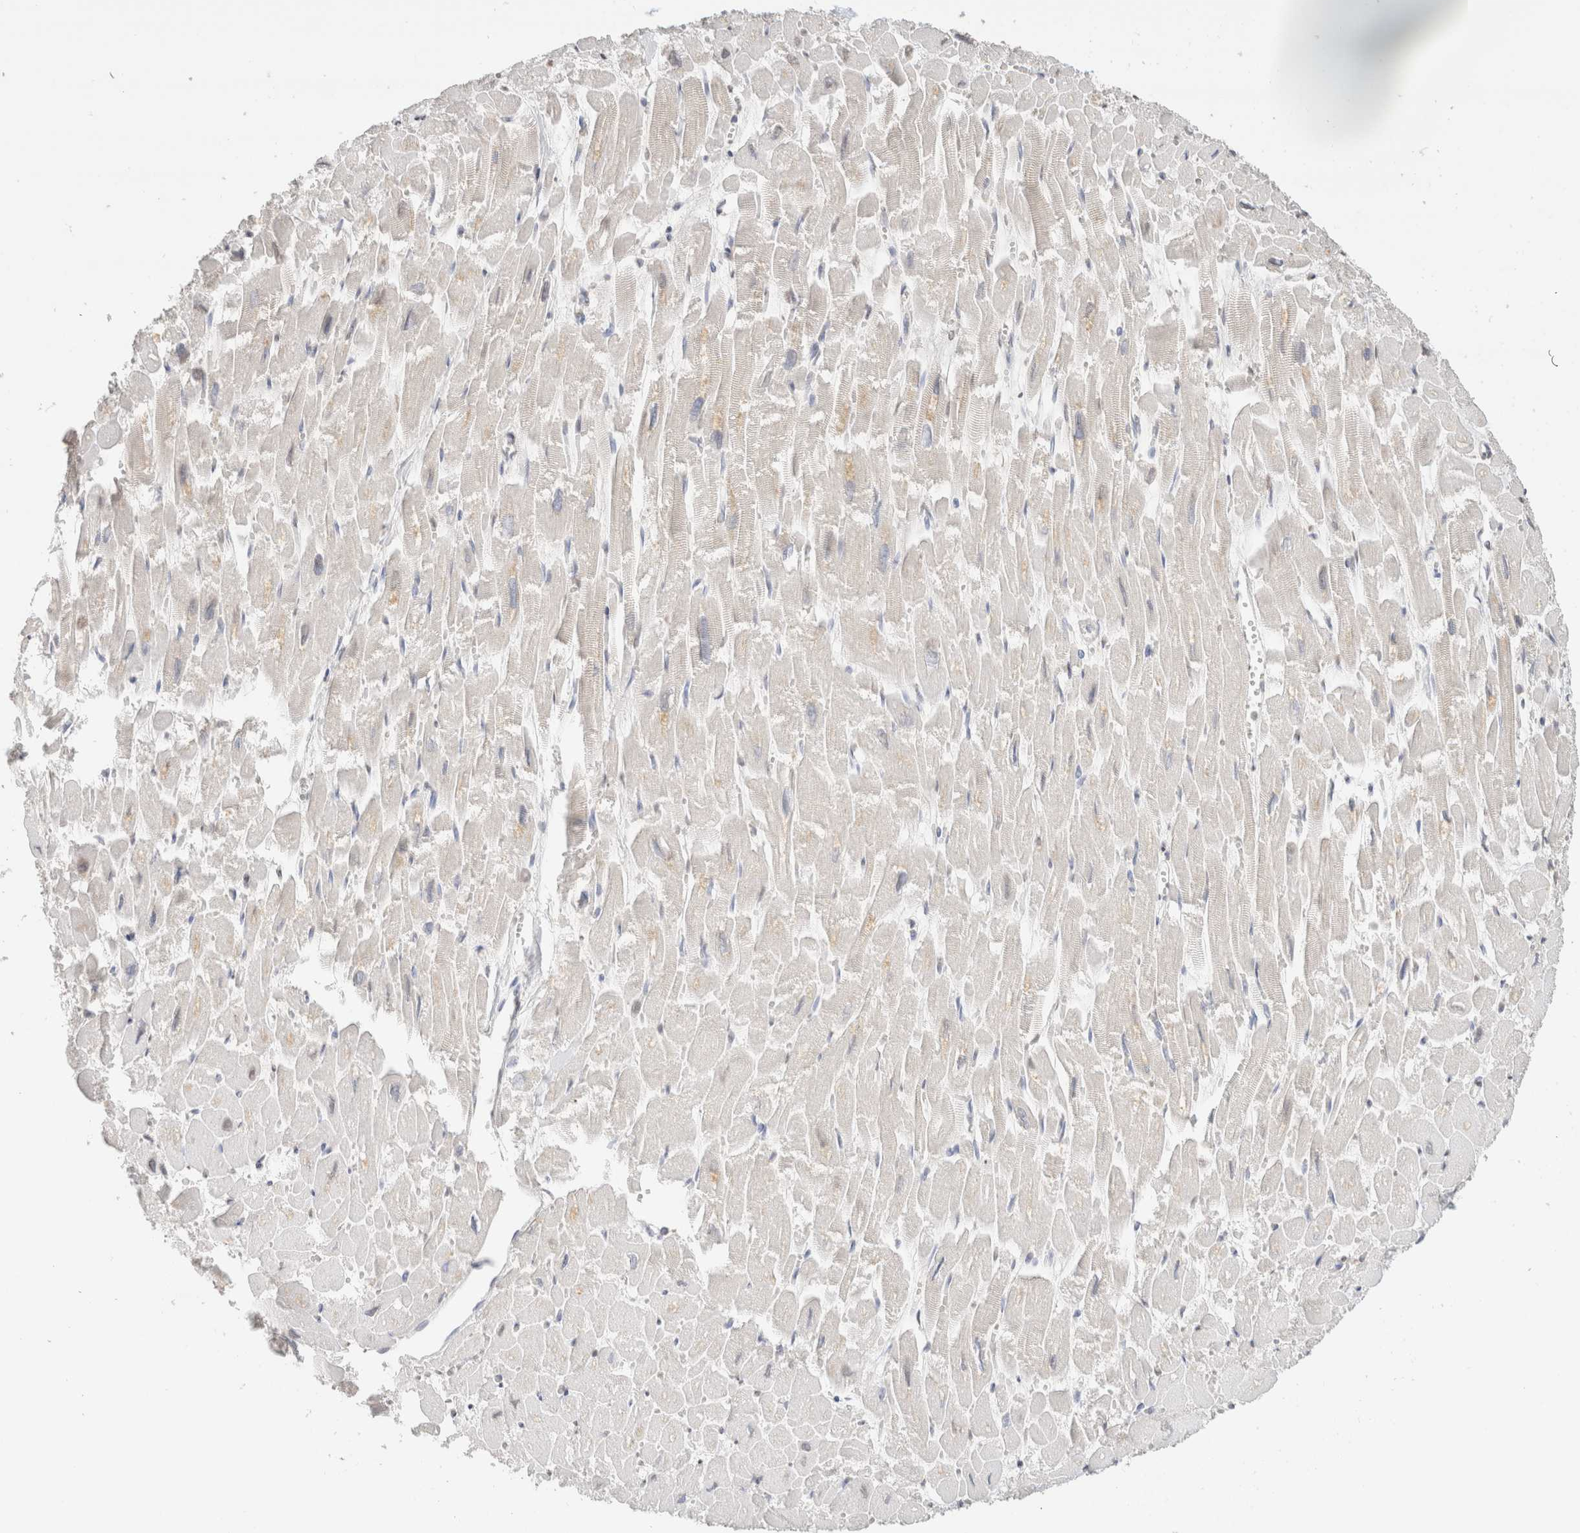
{"staining": {"intensity": "negative", "quantity": "none", "location": "none"}, "tissue": "heart muscle", "cell_type": "Cardiomyocytes", "image_type": "normal", "snomed": [{"axis": "morphology", "description": "Normal tissue, NOS"}, {"axis": "topography", "description": "Heart"}], "caption": "IHC image of benign human heart muscle stained for a protein (brown), which demonstrates no positivity in cardiomyocytes.", "gene": "CD80", "patient": {"sex": "male", "age": 54}}